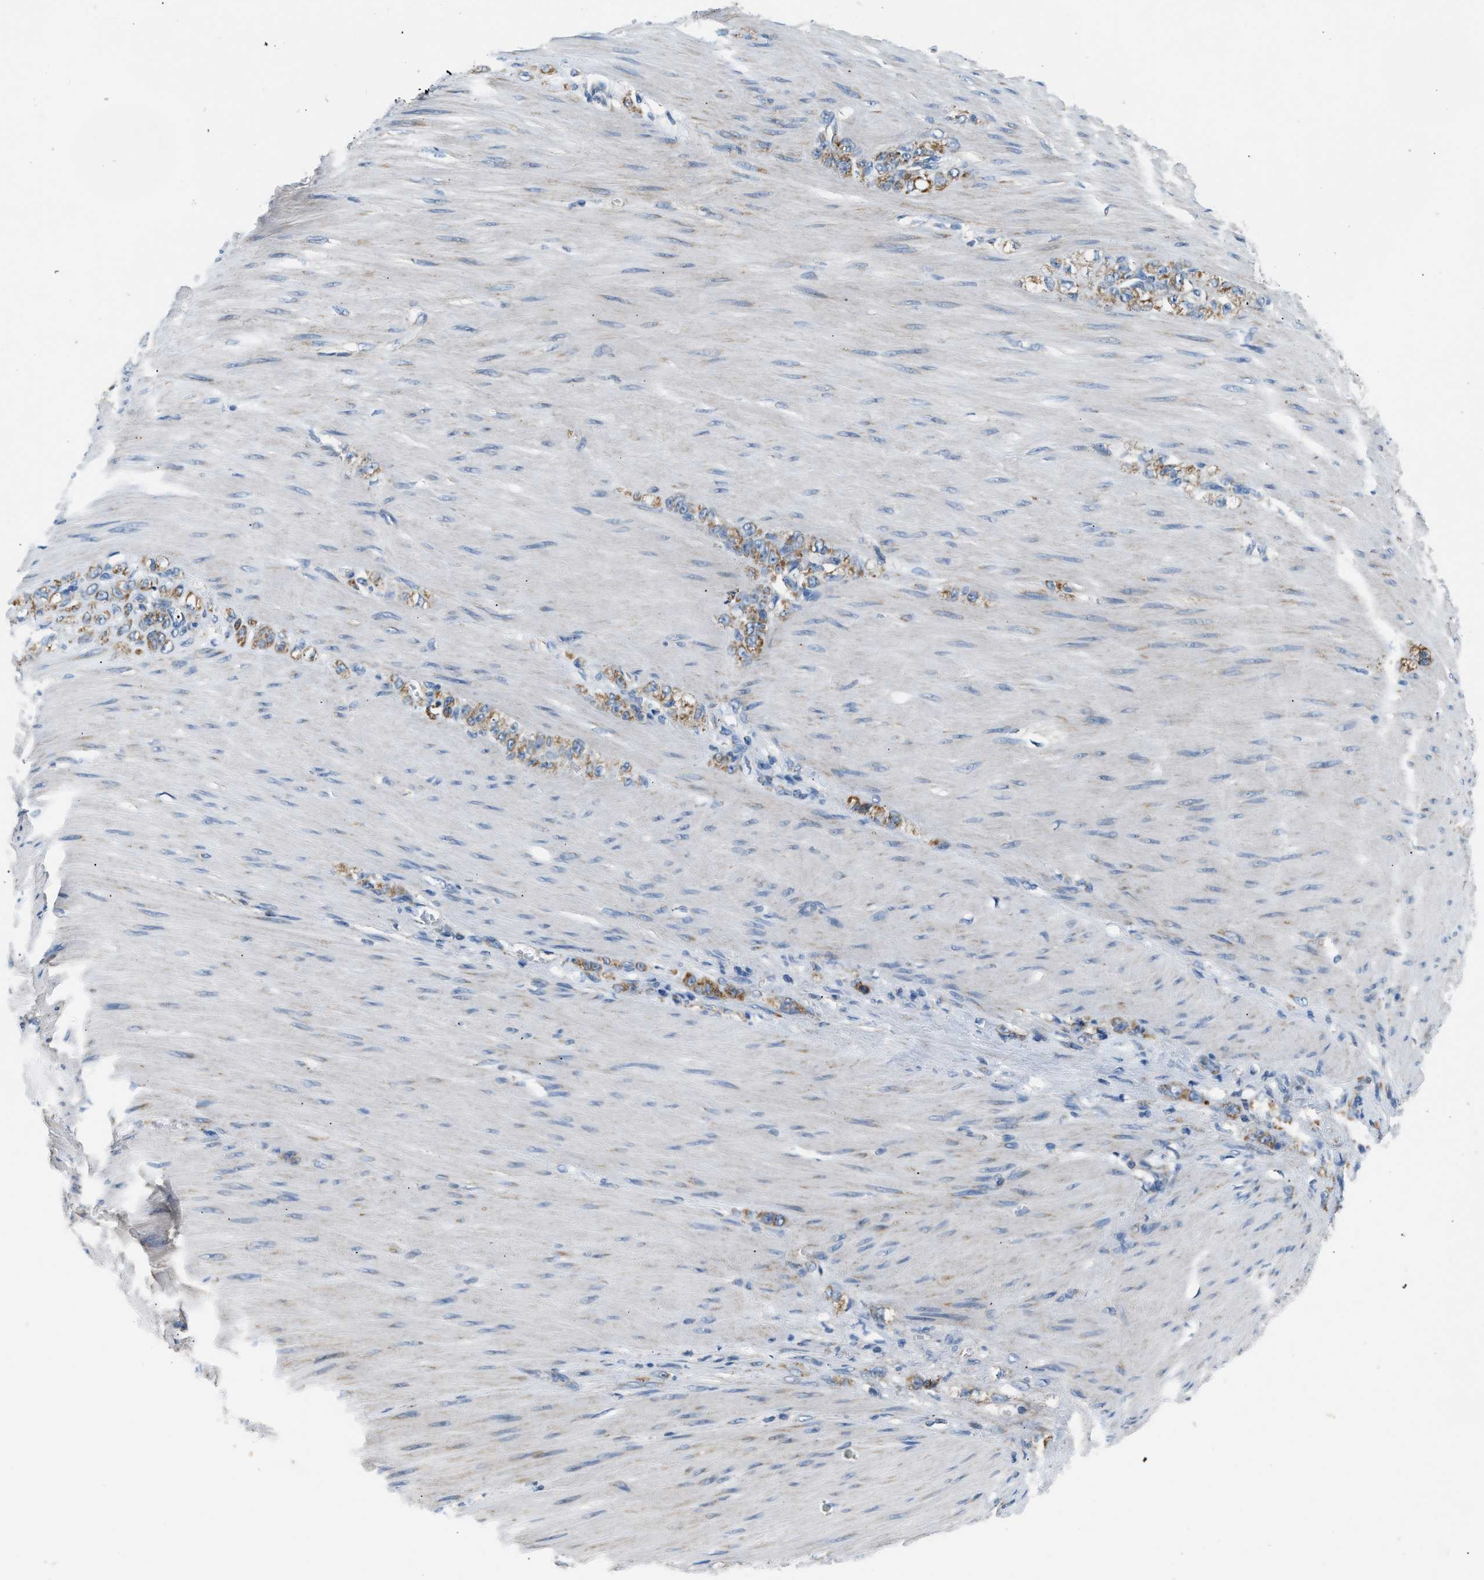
{"staining": {"intensity": "moderate", "quantity": ">75%", "location": "cytoplasmic/membranous"}, "tissue": "stomach cancer", "cell_type": "Tumor cells", "image_type": "cancer", "snomed": [{"axis": "morphology", "description": "Normal tissue, NOS"}, {"axis": "morphology", "description": "Adenocarcinoma, NOS"}, {"axis": "topography", "description": "Stomach"}], "caption": "Human adenocarcinoma (stomach) stained with a brown dye exhibits moderate cytoplasmic/membranous positive staining in about >75% of tumor cells.", "gene": "ACADVL", "patient": {"sex": "male", "age": 82}}